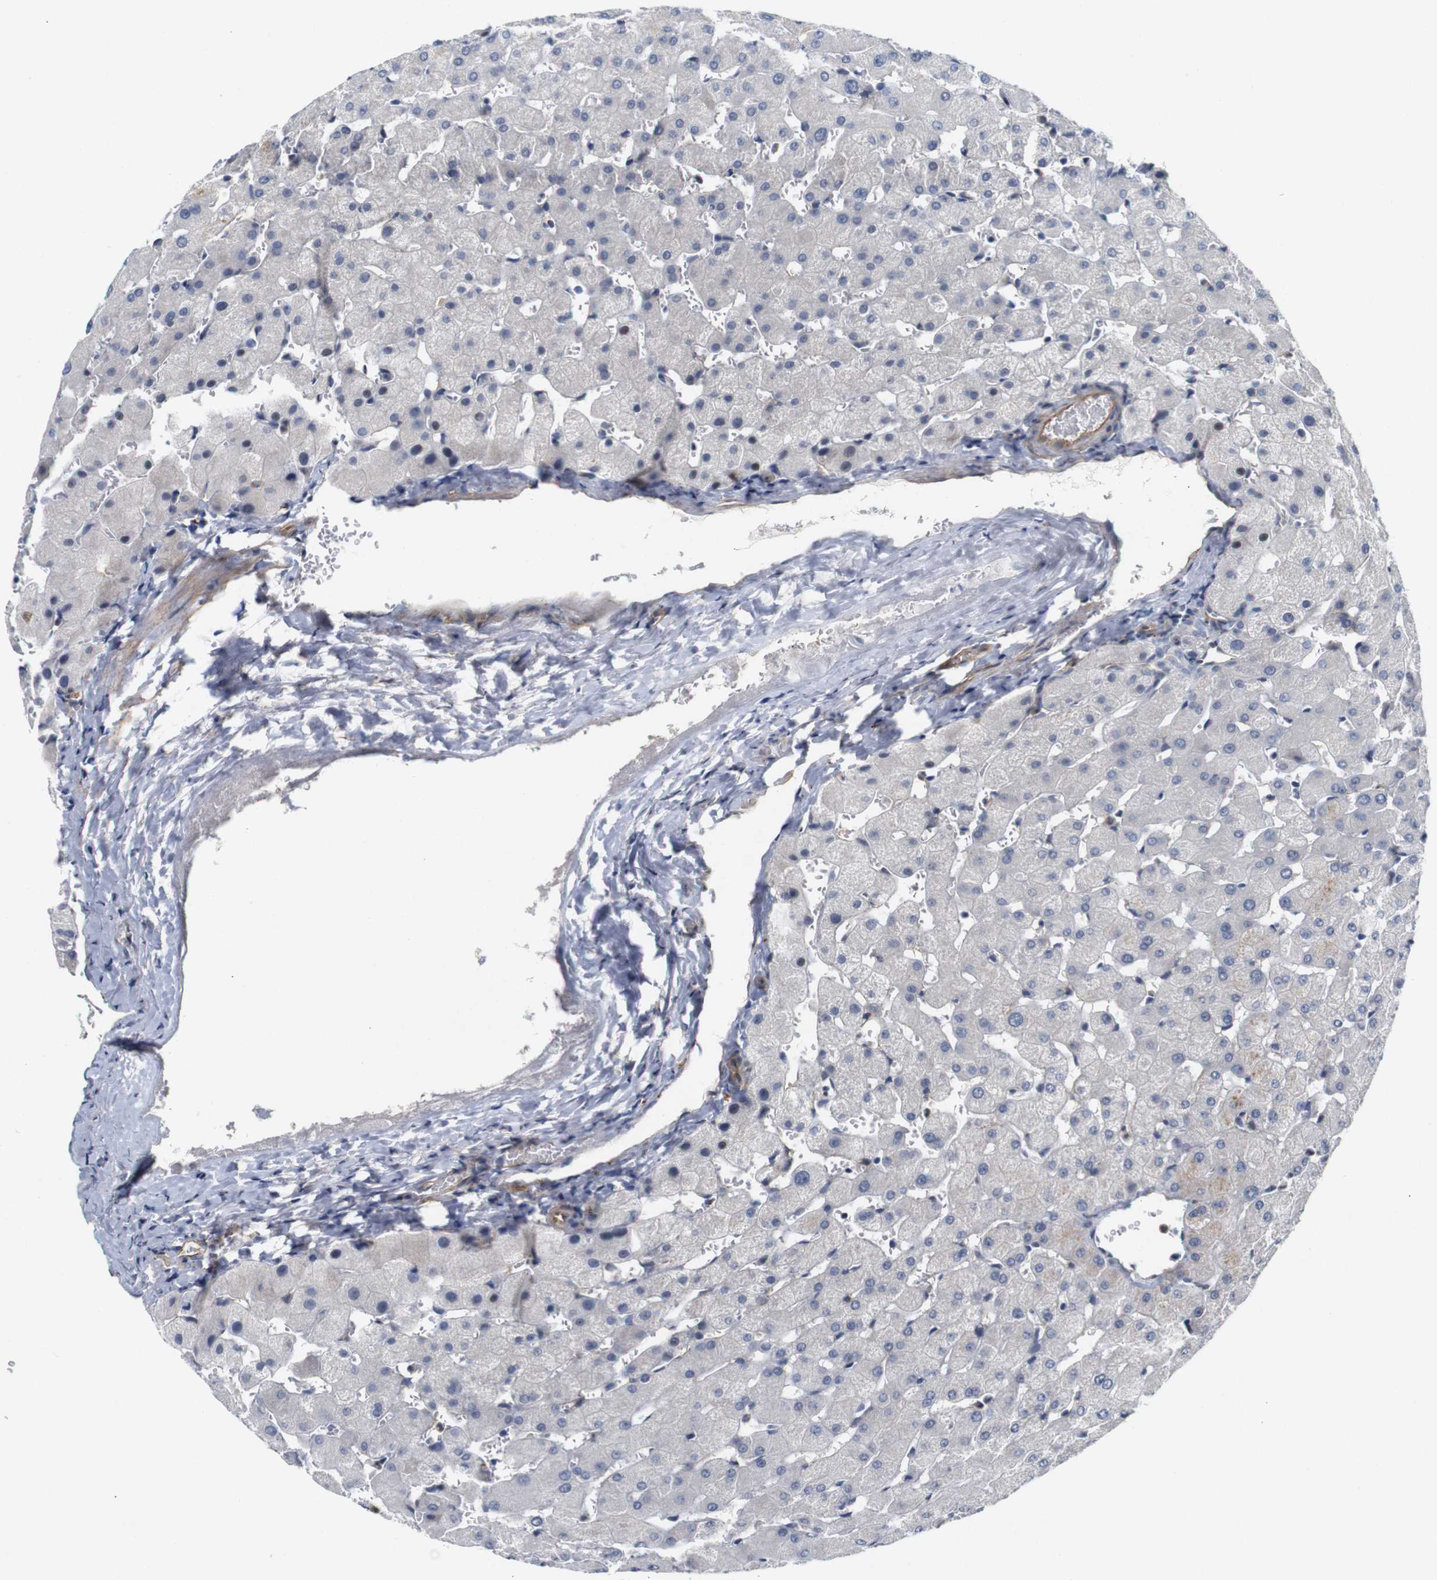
{"staining": {"intensity": "negative", "quantity": "none", "location": "none"}, "tissue": "liver", "cell_type": "Cholangiocytes", "image_type": "normal", "snomed": [{"axis": "morphology", "description": "Normal tissue, NOS"}, {"axis": "topography", "description": "Liver"}], "caption": "Immunohistochemical staining of benign human liver shows no significant staining in cholangiocytes. Brightfield microscopy of immunohistochemistry stained with DAB (3,3'-diaminobenzidine) (brown) and hematoxylin (blue), captured at high magnification.", "gene": "CYB561", "patient": {"sex": "female", "age": 63}}